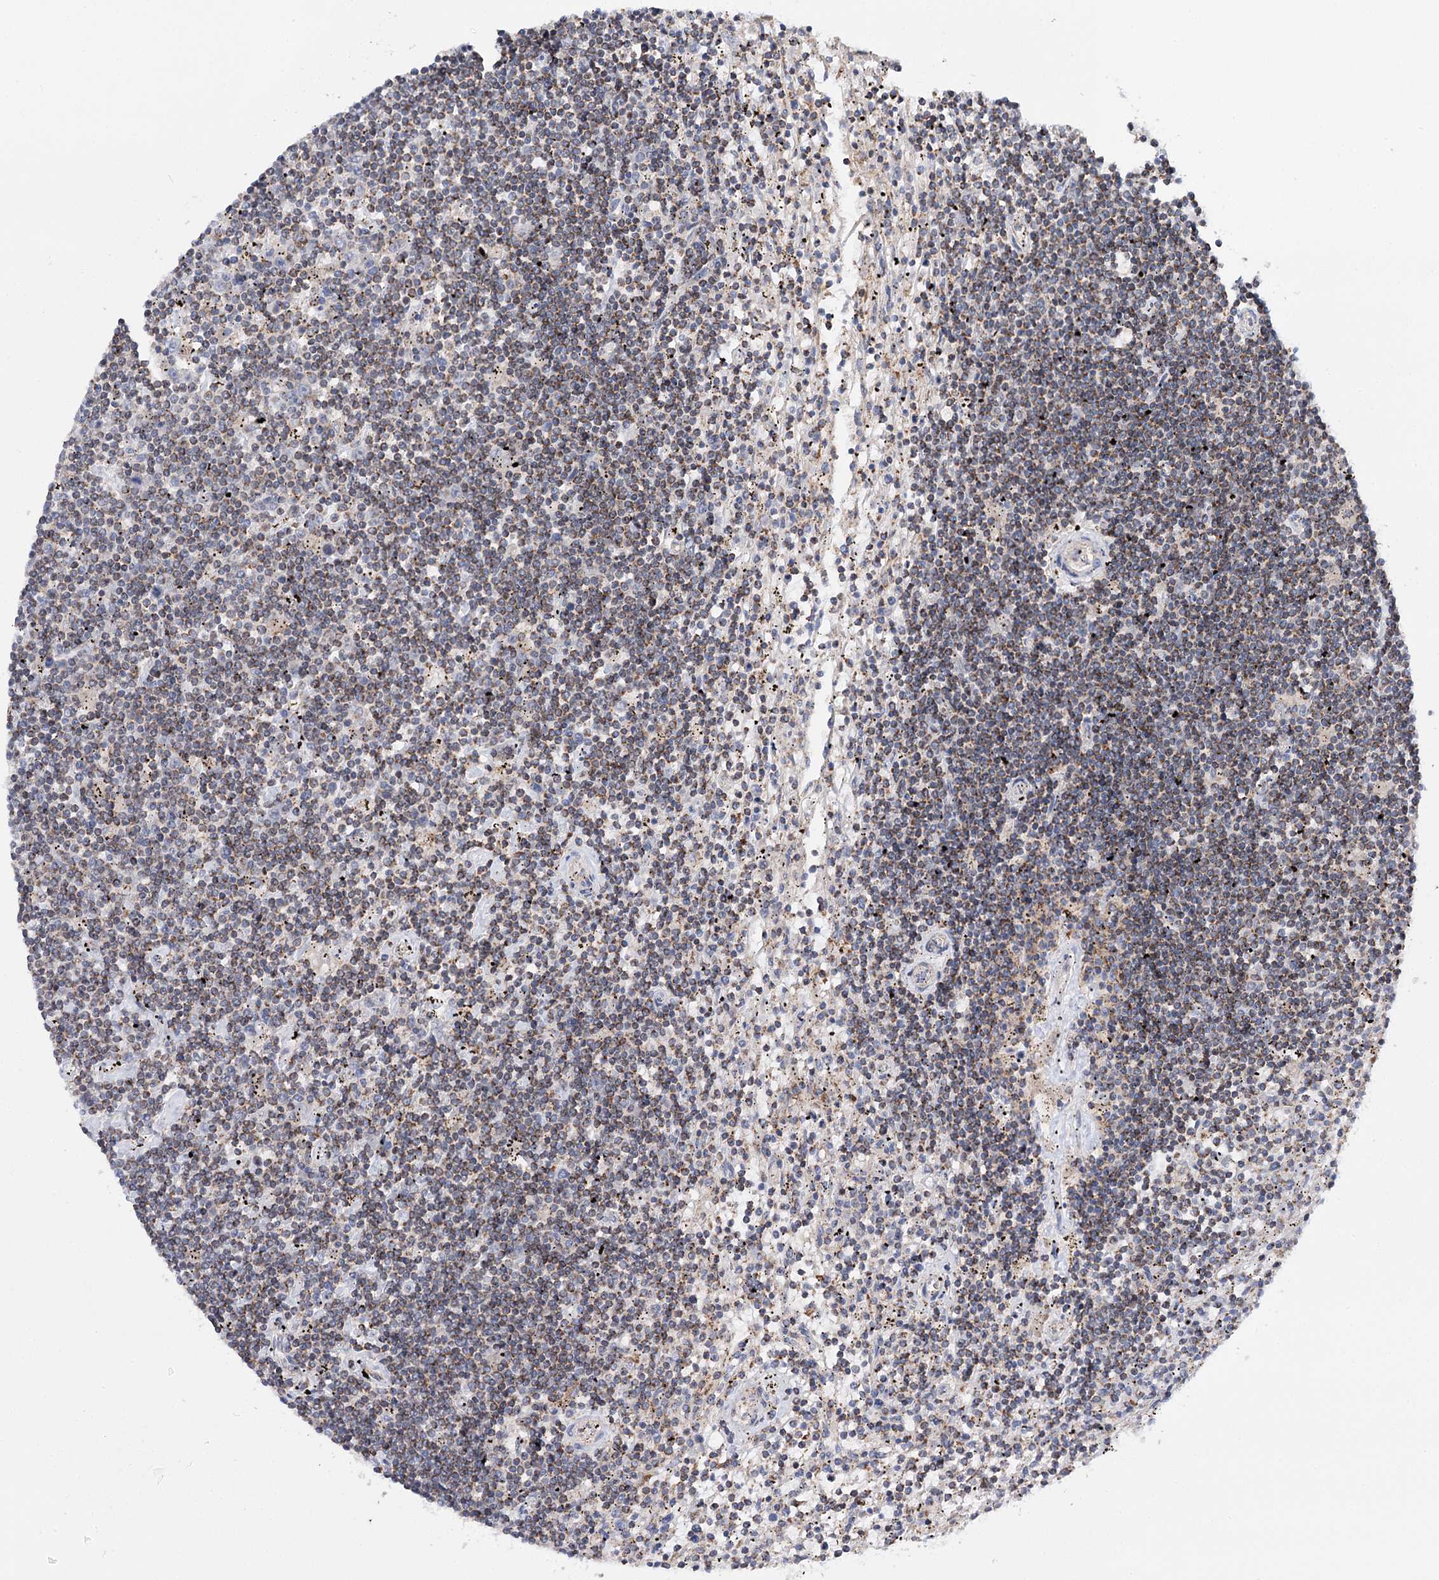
{"staining": {"intensity": "negative", "quantity": "none", "location": "none"}, "tissue": "lymphoma", "cell_type": "Tumor cells", "image_type": "cancer", "snomed": [{"axis": "morphology", "description": "Malignant lymphoma, non-Hodgkin's type, Low grade"}, {"axis": "topography", "description": "Spleen"}], "caption": "Tumor cells are negative for protein expression in human lymphoma.", "gene": "CFAP46", "patient": {"sex": "male", "age": 76}}